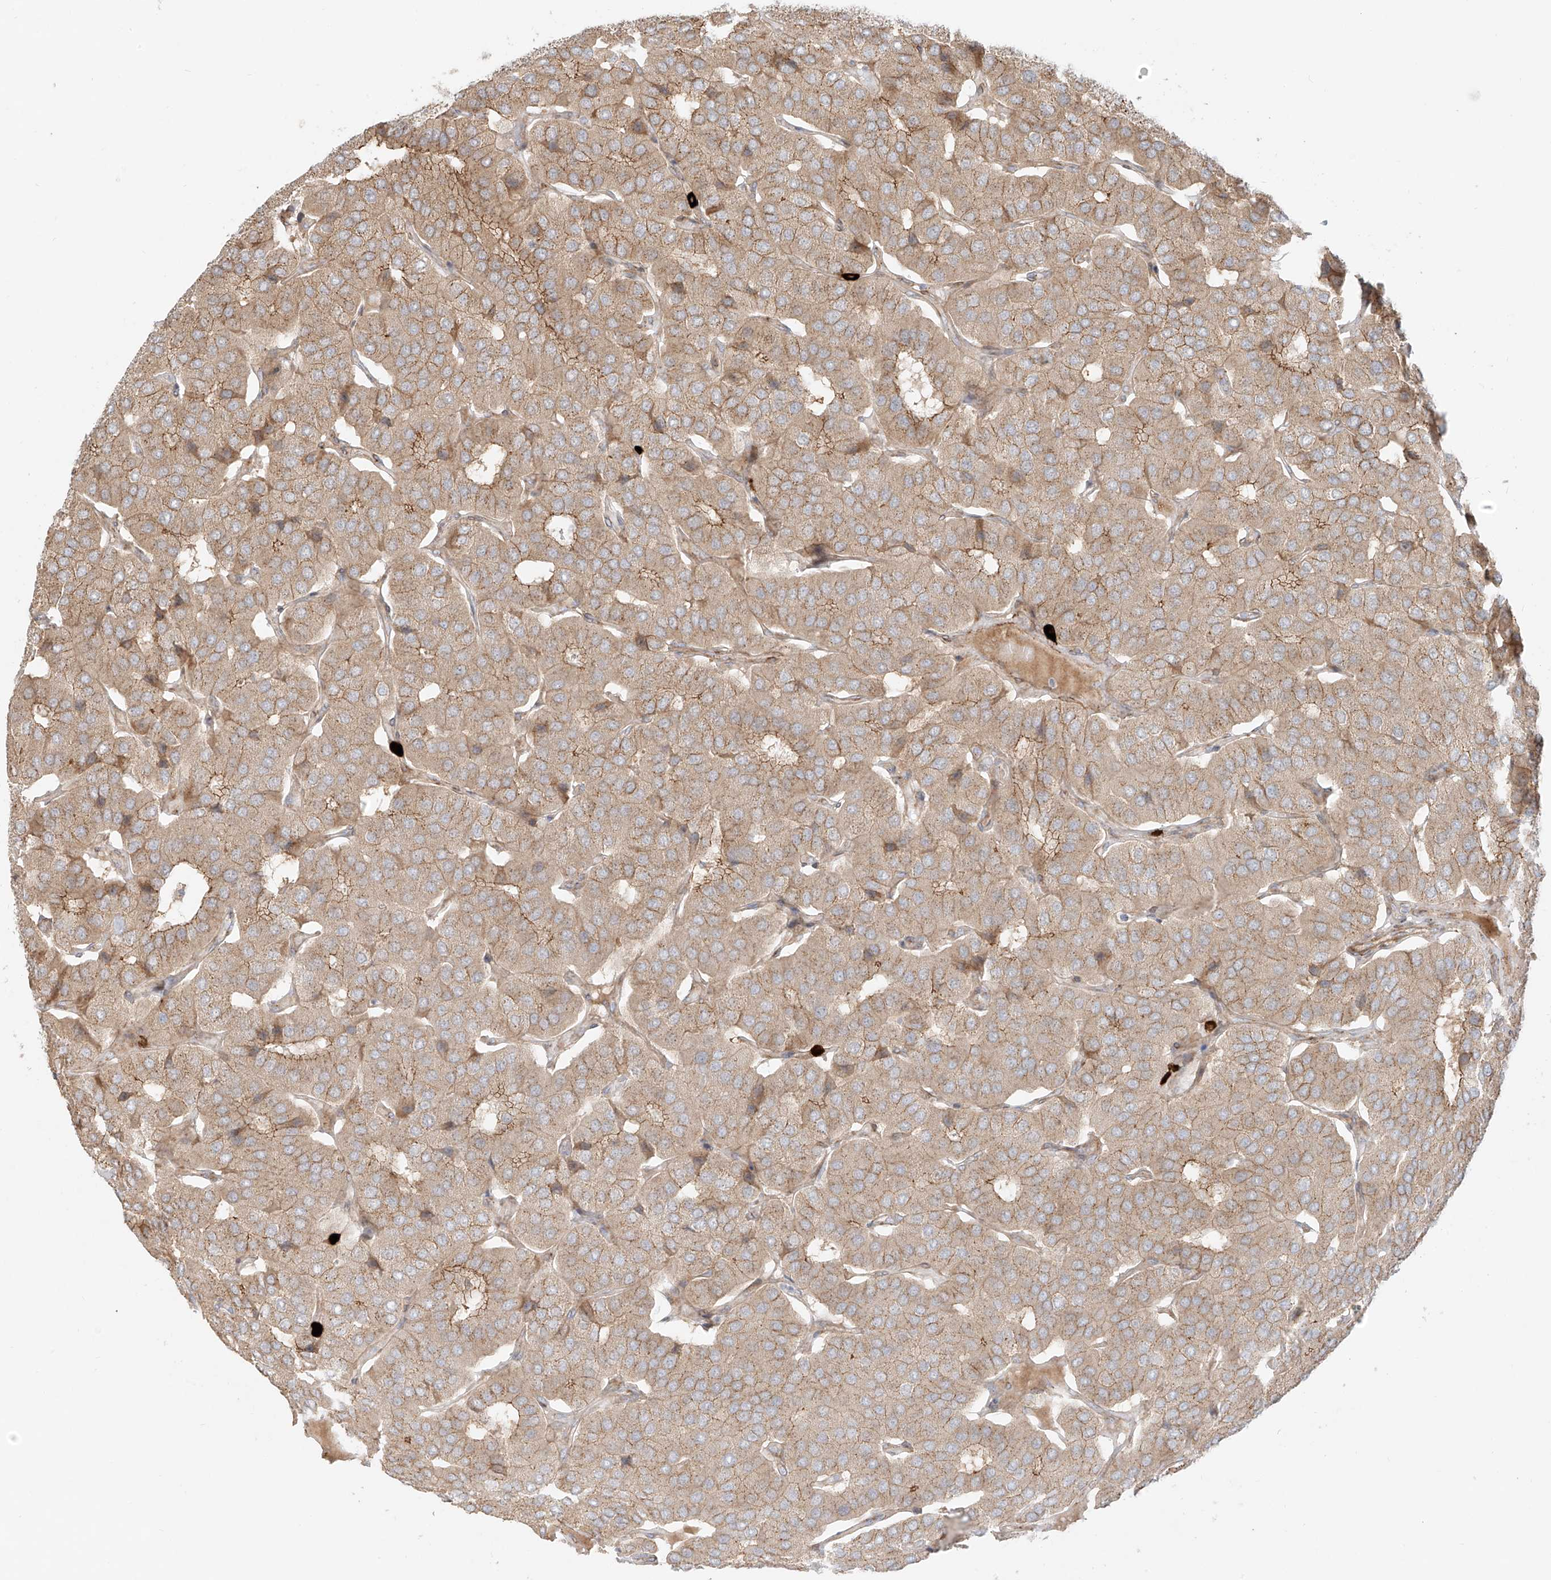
{"staining": {"intensity": "weak", "quantity": ">75%", "location": "cytoplasmic/membranous"}, "tissue": "parathyroid gland", "cell_type": "Glandular cells", "image_type": "normal", "snomed": [{"axis": "morphology", "description": "Normal tissue, NOS"}, {"axis": "morphology", "description": "Adenoma, NOS"}, {"axis": "topography", "description": "Parathyroid gland"}], "caption": "DAB (3,3'-diaminobenzidine) immunohistochemical staining of normal human parathyroid gland demonstrates weak cytoplasmic/membranous protein positivity in about >75% of glandular cells.", "gene": "ZNF287", "patient": {"sex": "female", "age": 86}}